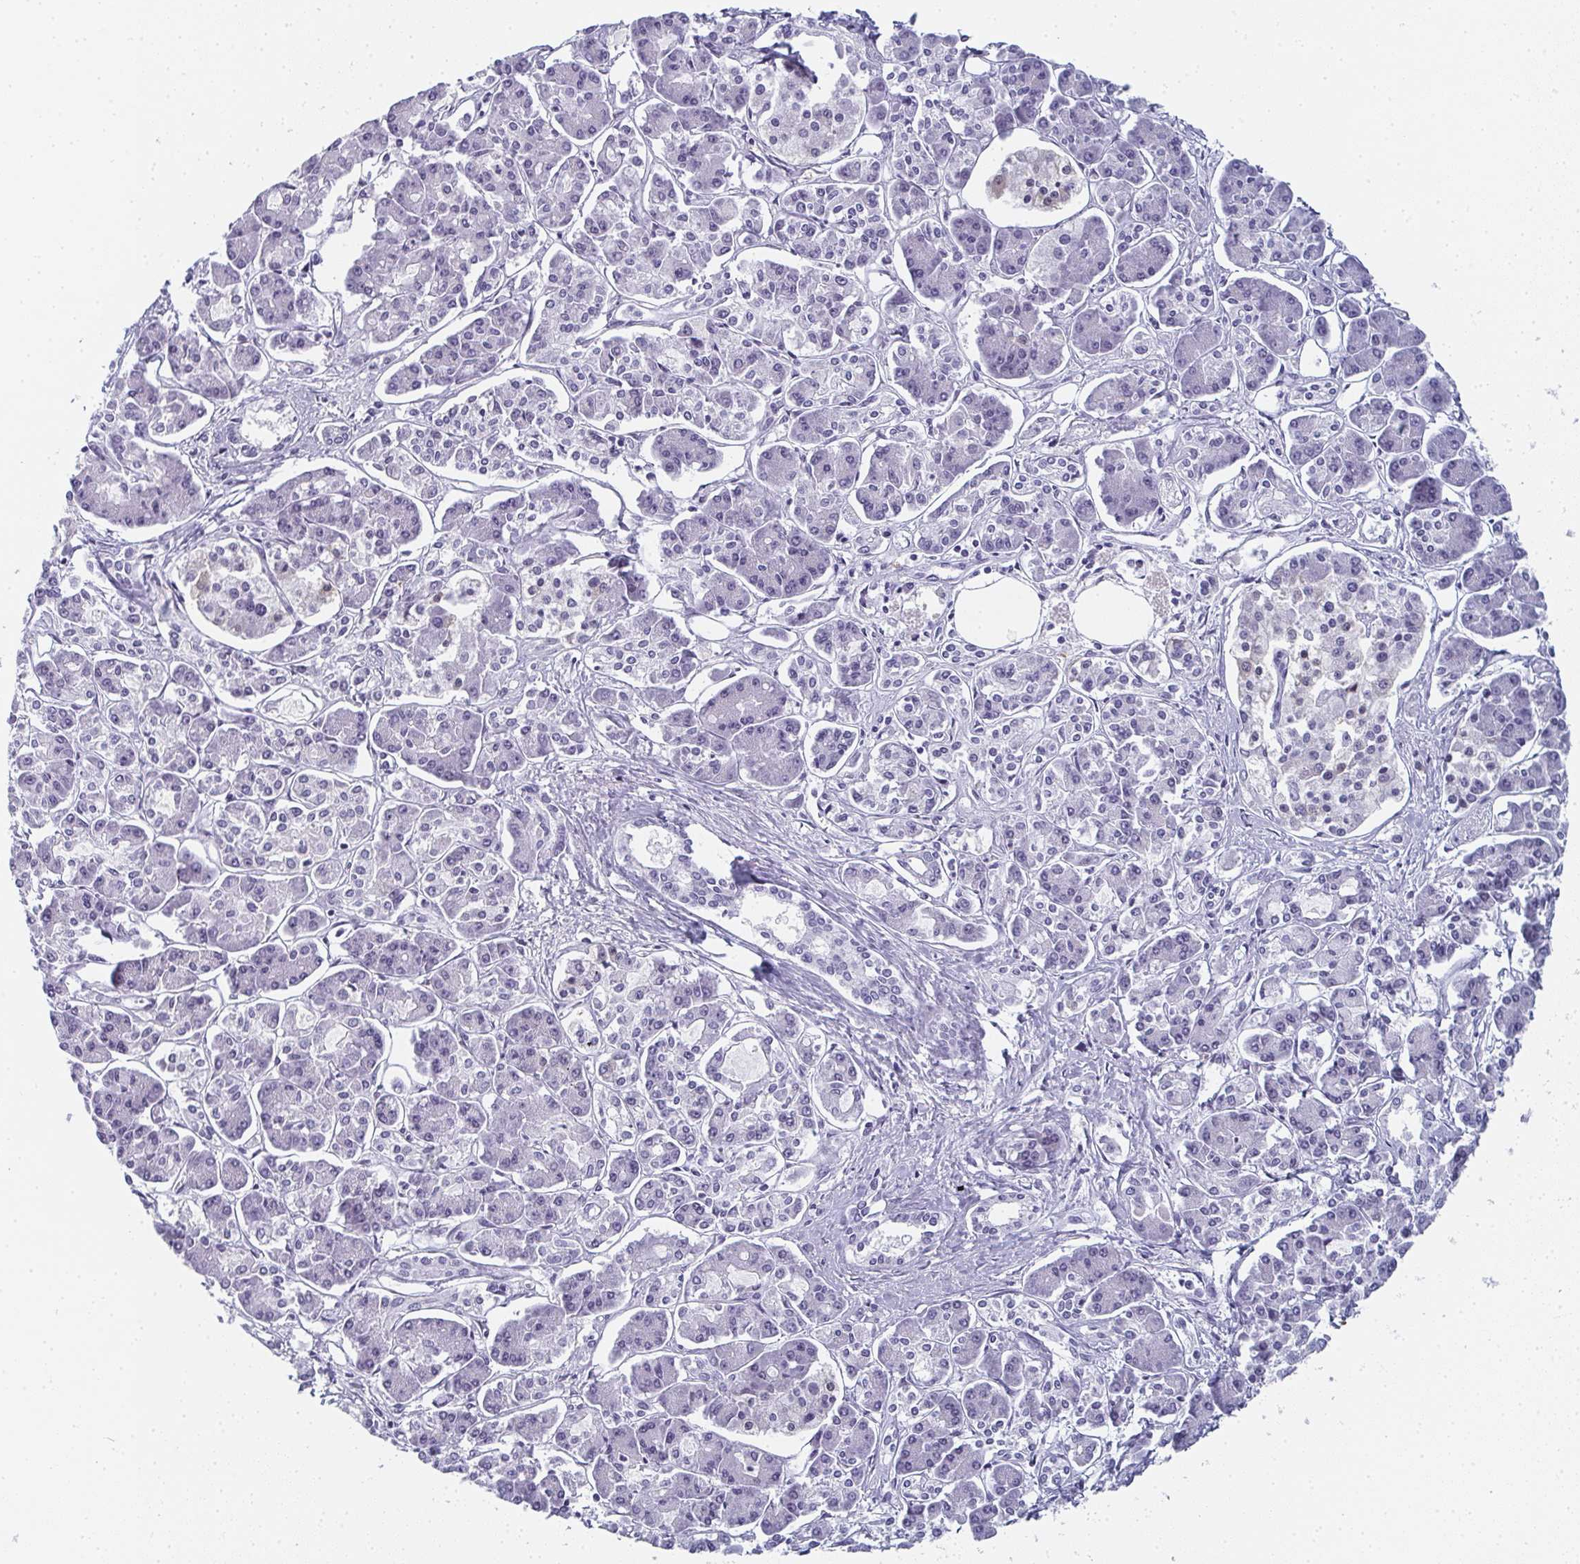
{"staining": {"intensity": "negative", "quantity": "none", "location": "none"}, "tissue": "pancreatic cancer", "cell_type": "Tumor cells", "image_type": "cancer", "snomed": [{"axis": "morphology", "description": "Adenocarcinoma, NOS"}, {"axis": "topography", "description": "Pancreas"}], "caption": "Tumor cells show no significant protein positivity in pancreatic adenocarcinoma. The staining was performed using DAB to visualize the protein expression in brown, while the nuclei were stained in blue with hematoxylin (Magnification: 20x).", "gene": "PYCR3", "patient": {"sex": "male", "age": 85}}